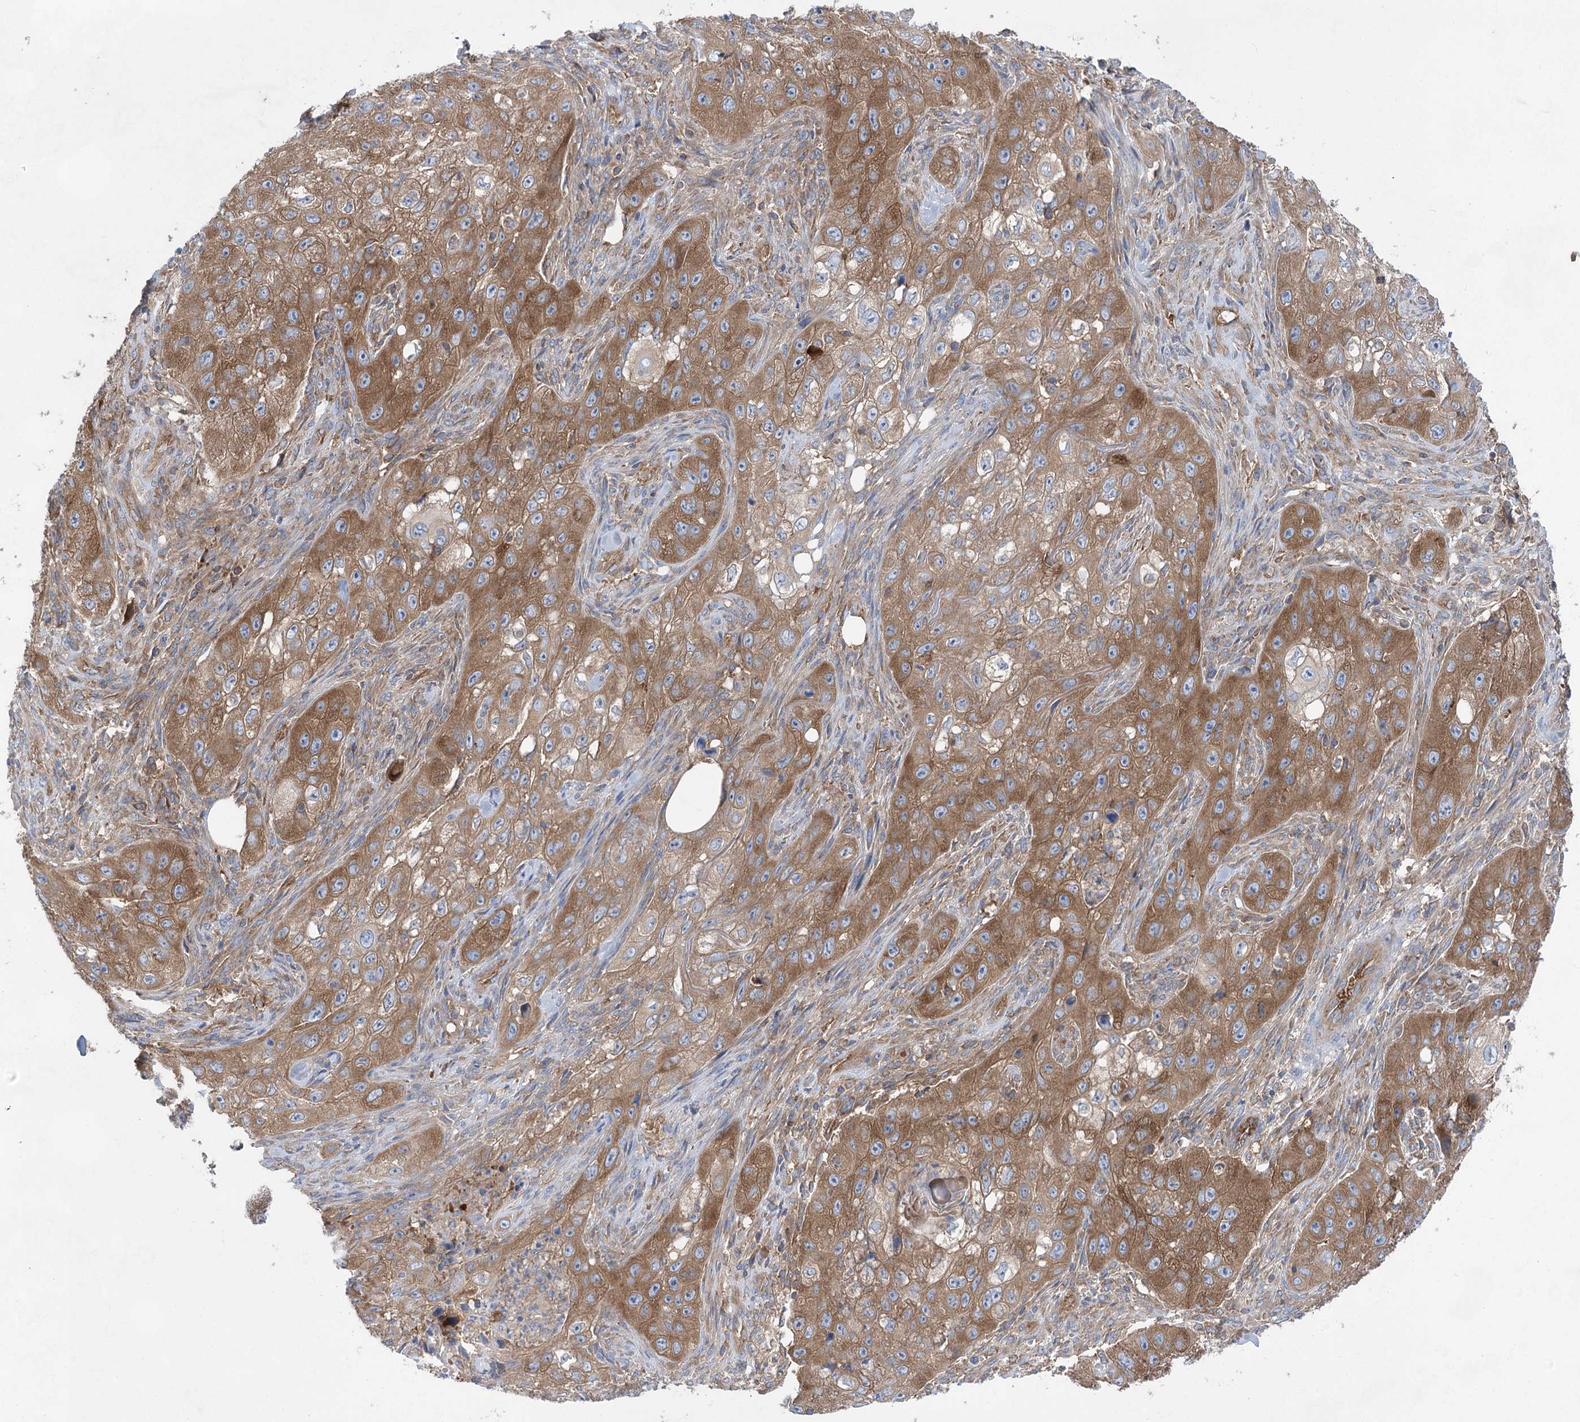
{"staining": {"intensity": "moderate", "quantity": ">75%", "location": "cytoplasmic/membranous"}, "tissue": "skin cancer", "cell_type": "Tumor cells", "image_type": "cancer", "snomed": [{"axis": "morphology", "description": "Squamous cell carcinoma, NOS"}, {"axis": "topography", "description": "Skin"}, {"axis": "topography", "description": "Subcutis"}], "caption": "Immunohistochemistry of human squamous cell carcinoma (skin) exhibits medium levels of moderate cytoplasmic/membranous staining in approximately >75% of tumor cells.", "gene": "EIF3A", "patient": {"sex": "male", "age": 73}}